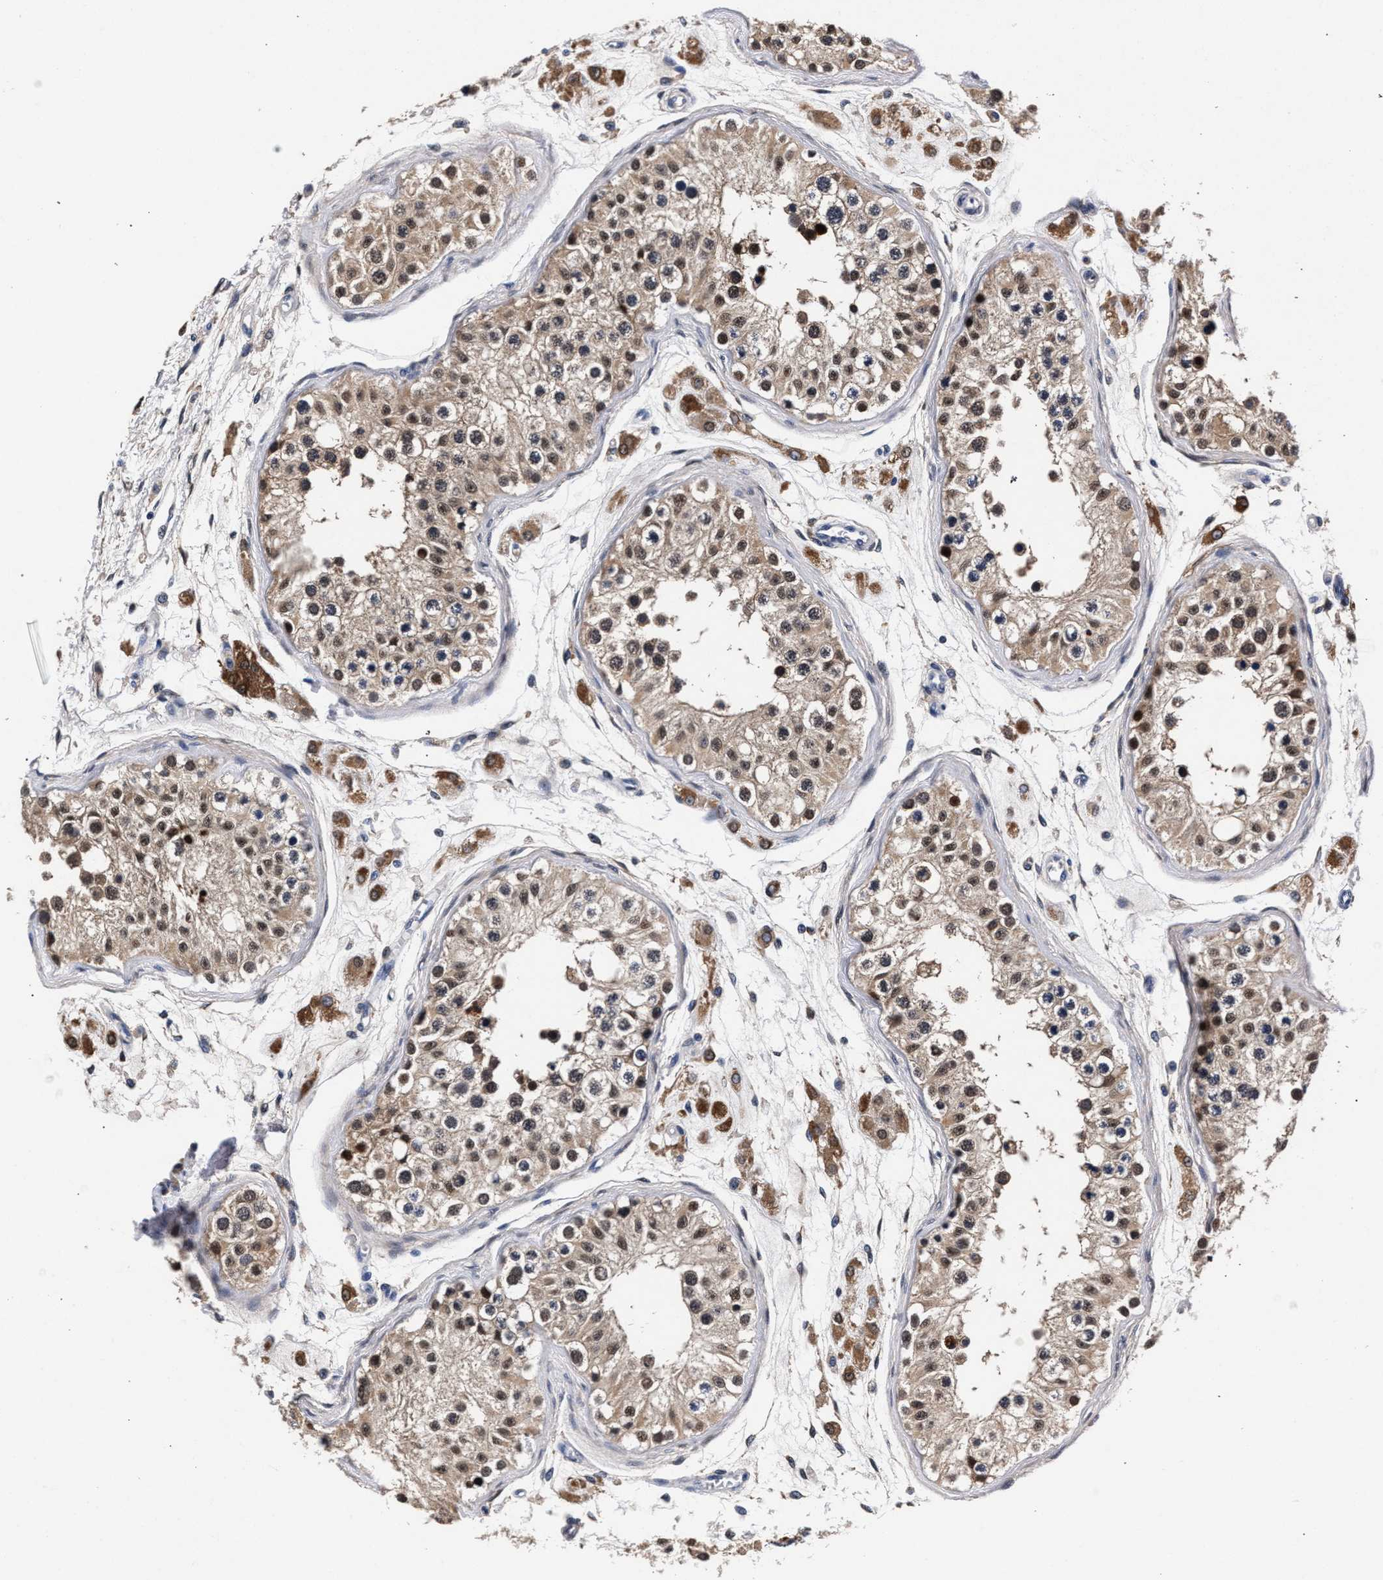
{"staining": {"intensity": "moderate", "quantity": ">75%", "location": "cytoplasmic/membranous,nuclear"}, "tissue": "testis", "cell_type": "Cells in seminiferous ducts", "image_type": "normal", "snomed": [{"axis": "morphology", "description": "Normal tissue, NOS"}, {"axis": "morphology", "description": "Adenocarcinoma, metastatic, NOS"}, {"axis": "topography", "description": "Testis"}], "caption": "Protein positivity by immunohistochemistry shows moderate cytoplasmic/membranous,nuclear positivity in about >75% of cells in seminiferous ducts in unremarkable testis. The staining was performed using DAB, with brown indicating positive protein expression. Nuclei are stained blue with hematoxylin.", "gene": "ZNF462", "patient": {"sex": "male", "age": 26}}